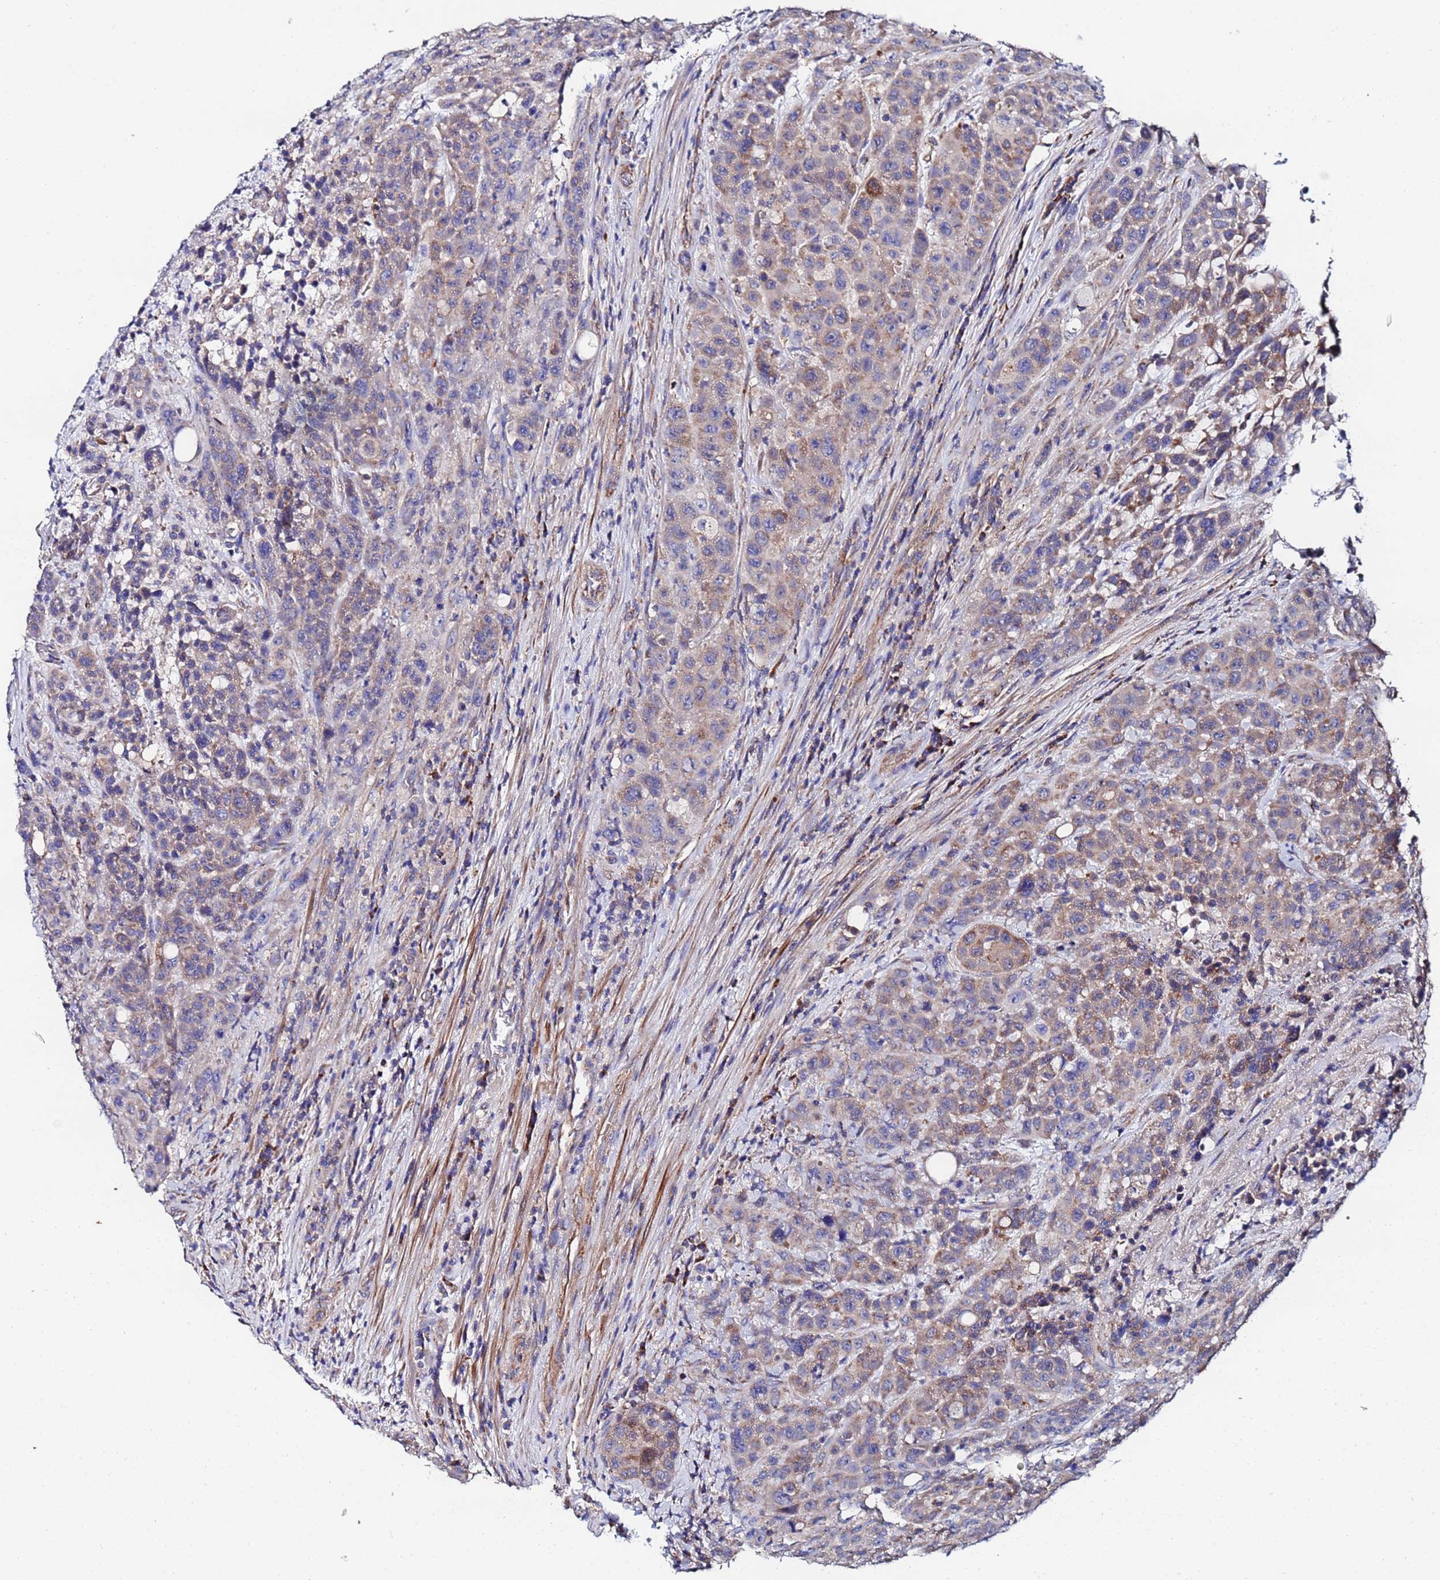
{"staining": {"intensity": "weak", "quantity": "25%-75%", "location": "cytoplasmic/membranous"}, "tissue": "colorectal cancer", "cell_type": "Tumor cells", "image_type": "cancer", "snomed": [{"axis": "morphology", "description": "Adenocarcinoma, NOS"}, {"axis": "topography", "description": "Colon"}], "caption": "The photomicrograph demonstrates a brown stain indicating the presence of a protein in the cytoplasmic/membranous of tumor cells in colorectal adenocarcinoma.", "gene": "FAHD2A", "patient": {"sex": "male", "age": 62}}